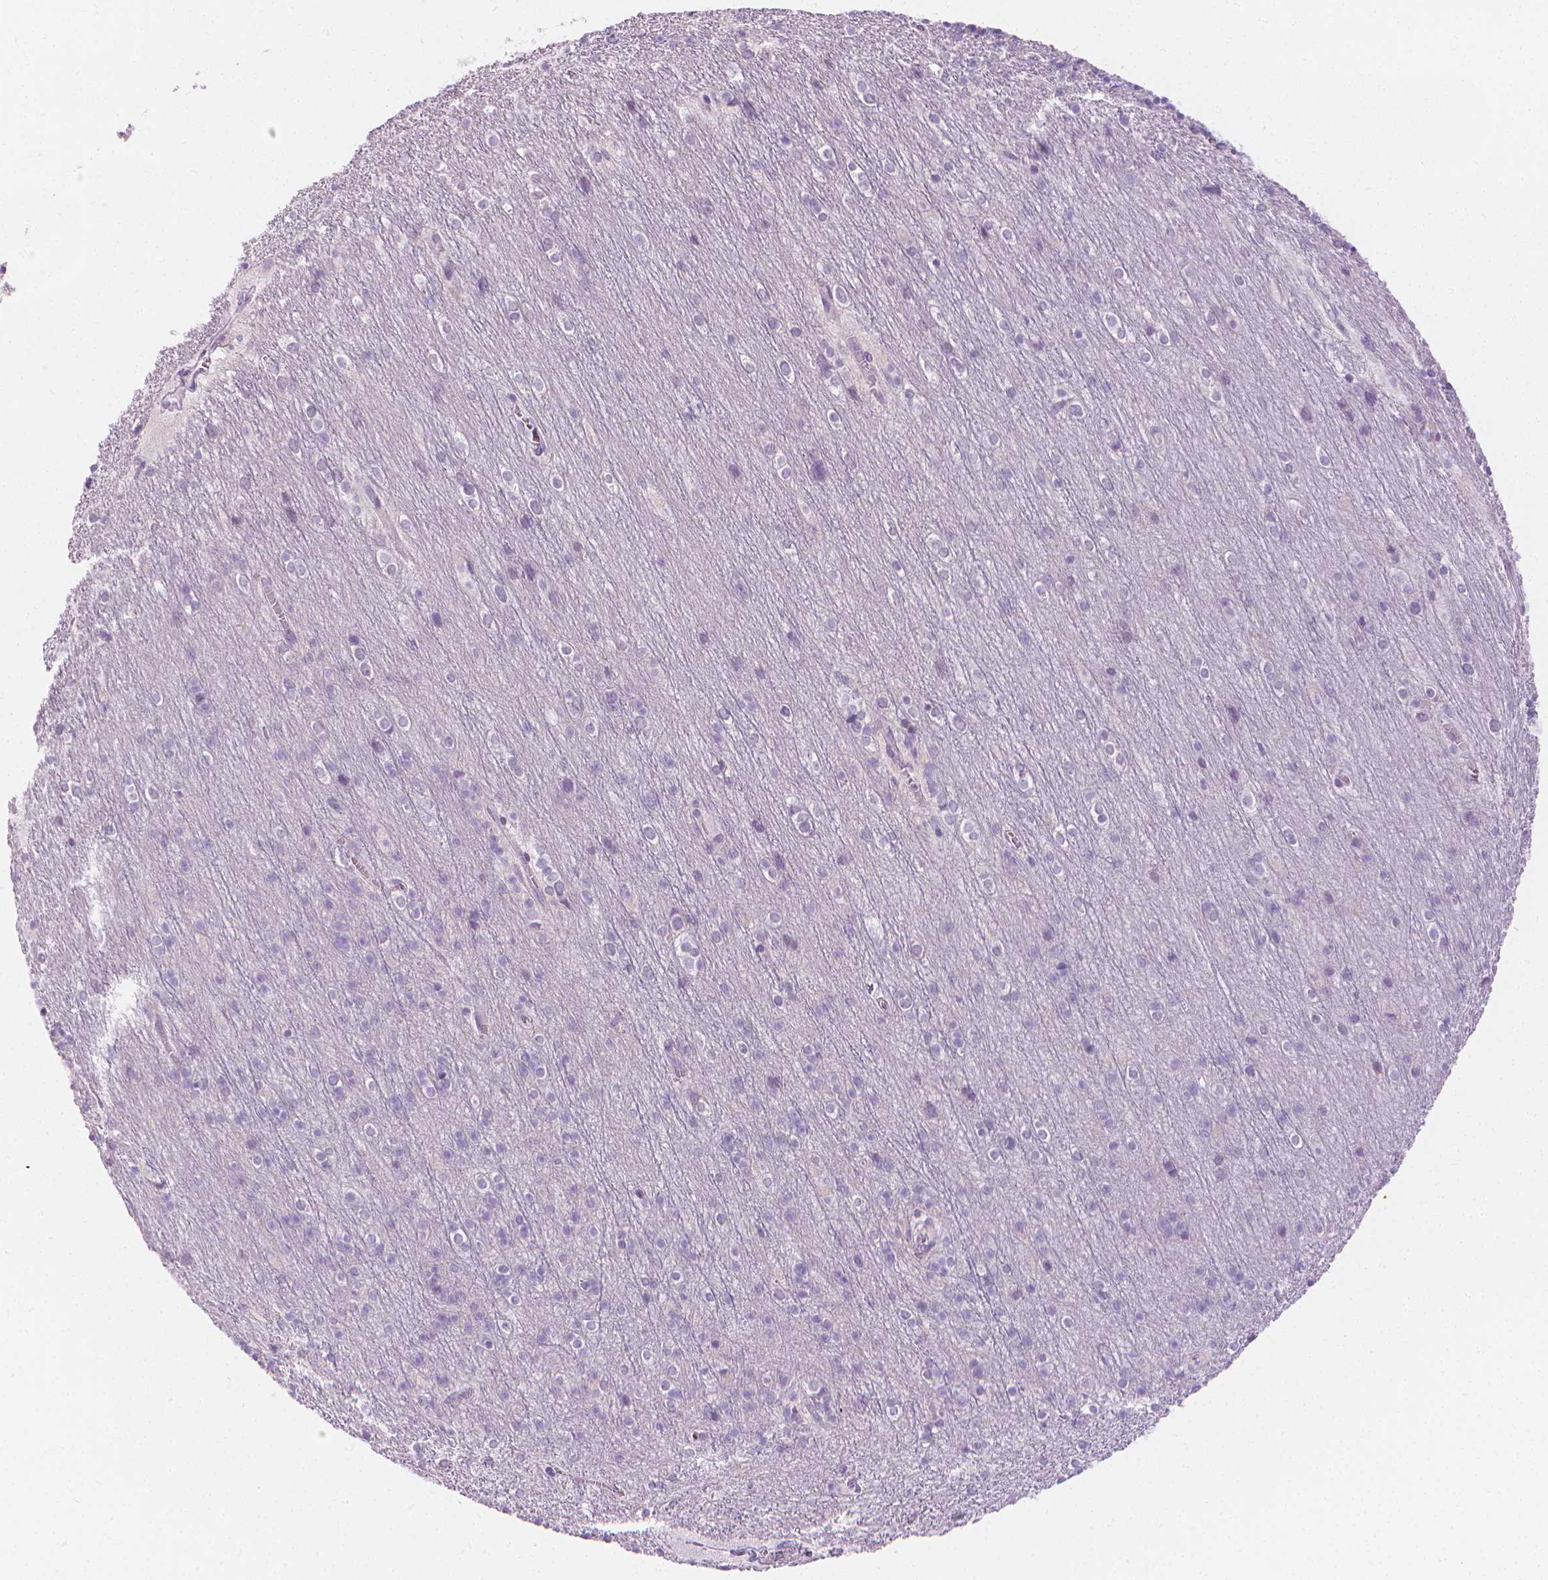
{"staining": {"intensity": "negative", "quantity": "none", "location": "none"}, "tissue": "cerebellum", "cell_type": "Cells in granular layer", "image_type": "normal", "snomed": [{"axis": "morphology", "description": "Normal tissue, NOS"}, {"axis": "topography", "description": "Cerebellum"}], "caption": "DAB (3,3'-diaminobenzidine) immunohistochemical staining of normal cerebellum exhibits no significant expression in cells in granular layer.", "gene": "DCAF8L1", "patient": {"sex": "male", "age": 70}}